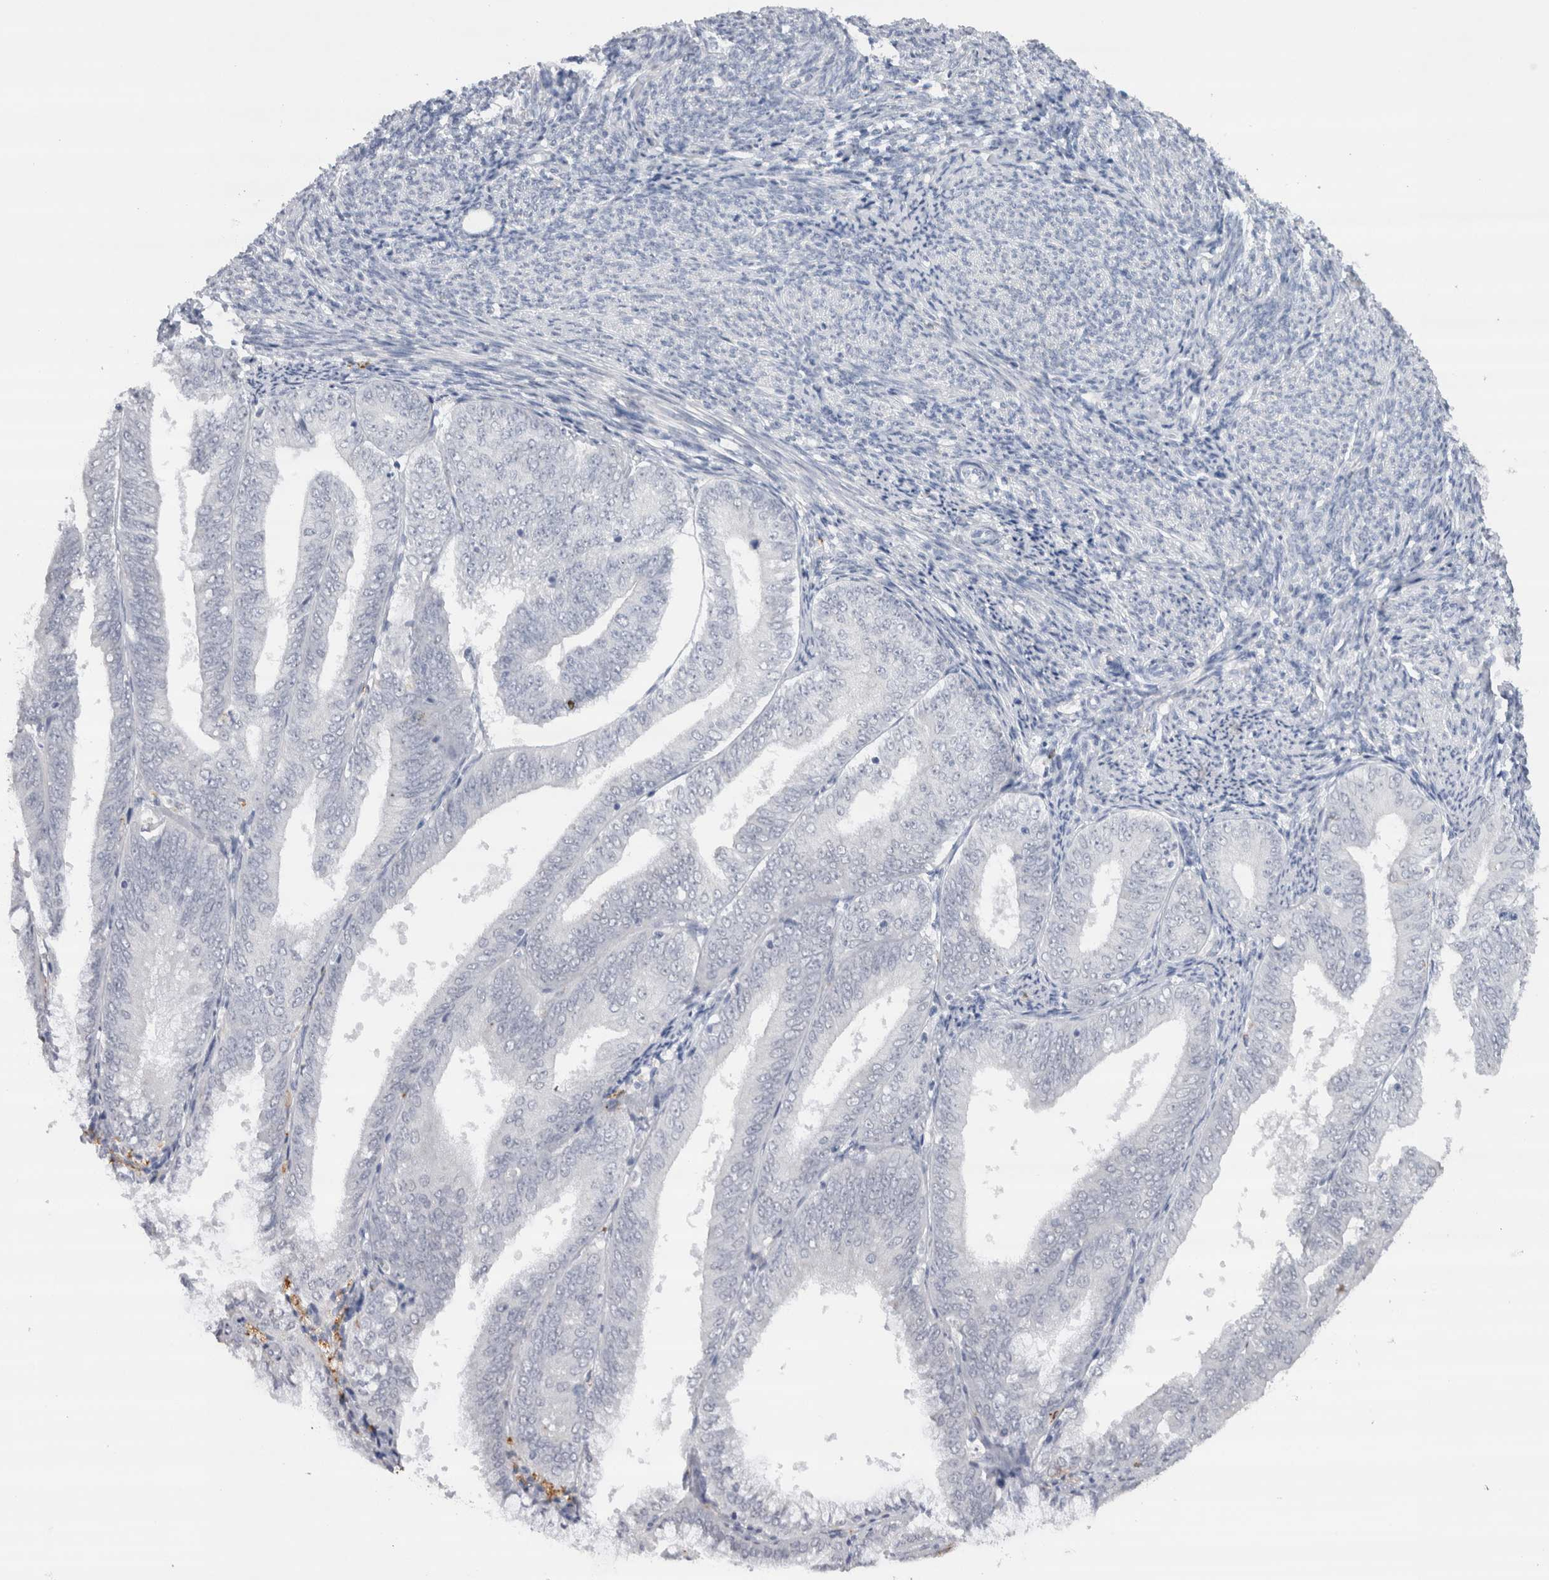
{"staining": {"intensity": "negative", "quantity": "none", "location": "none"}, "tissue": "endometrial cancer", "cell_type": "Tumor cells", "image_type": "cancer", "snomed": [{"axis": "morphology", "description": "Adenocarcinoma, NOS"}, {"axis": "topography", "description": "Endometrium"}], "caption": "High magnification brightfield microscopy of endometrial cancer (adenocarcinoma) stained with DAB (brown) and counterstained with hematoxylin (blue): tumor cells show no significant expression.", "gene": "CDH17", "patient": {"sex": "female", "age": 63}}